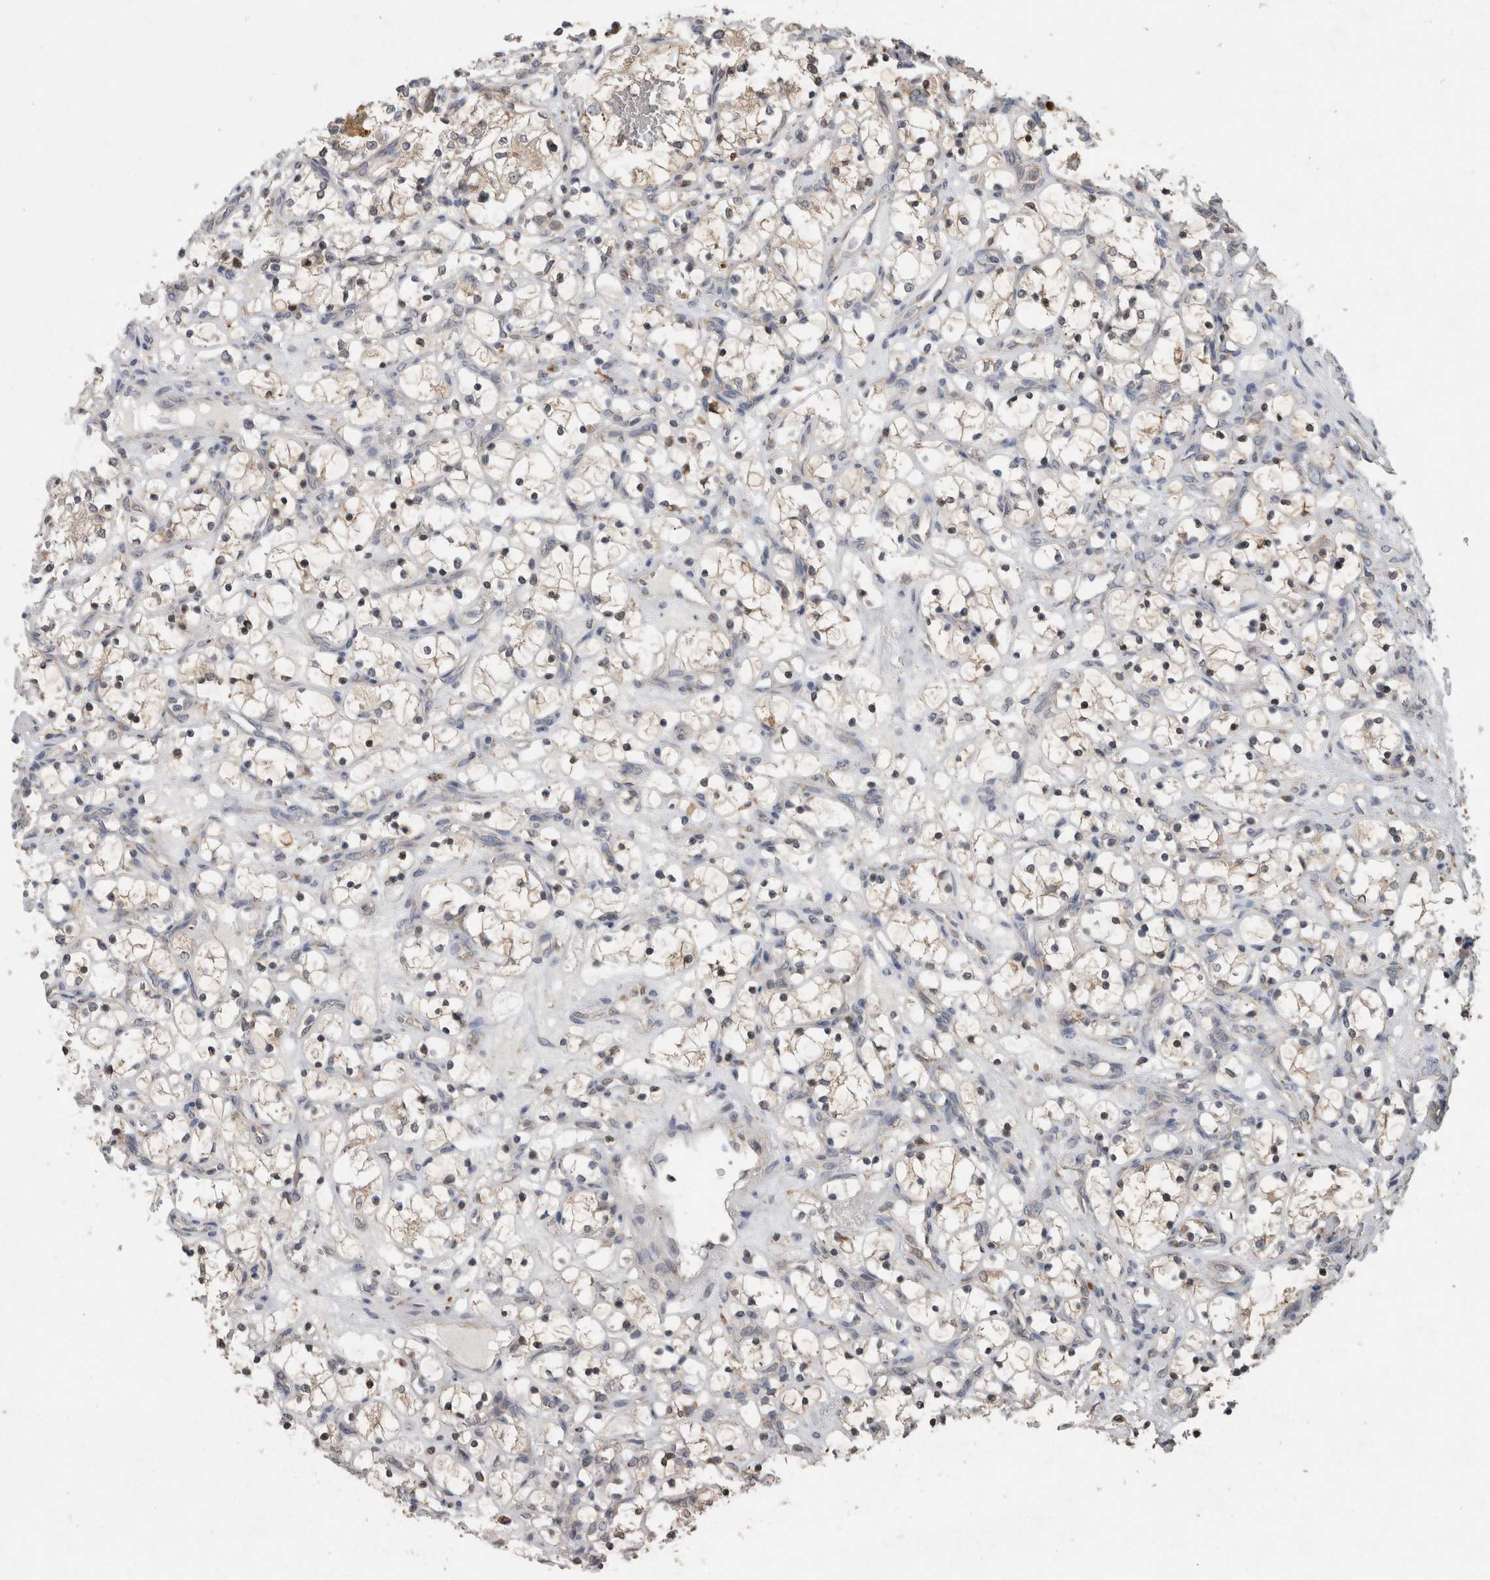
{"staining": {"intensity": "negative", "quantity": "none", "location": "none"}, "tissue": "renal cancer", "cell_type": "Tumor cells", "image_type": "cancer", "snomed": [{"axis": "morphology", "description": "Adenocarcinoma, NOS"}, {"axis": "topography", "description": "Kidney"}], "caption": "IHC micrograph of renal cancer (adenocarcinoma) stained for a protein (brown), which shows no staining in tumor cells.", "gene": "ADGRL3", "patient": {"sex": "female", "age": 69}}